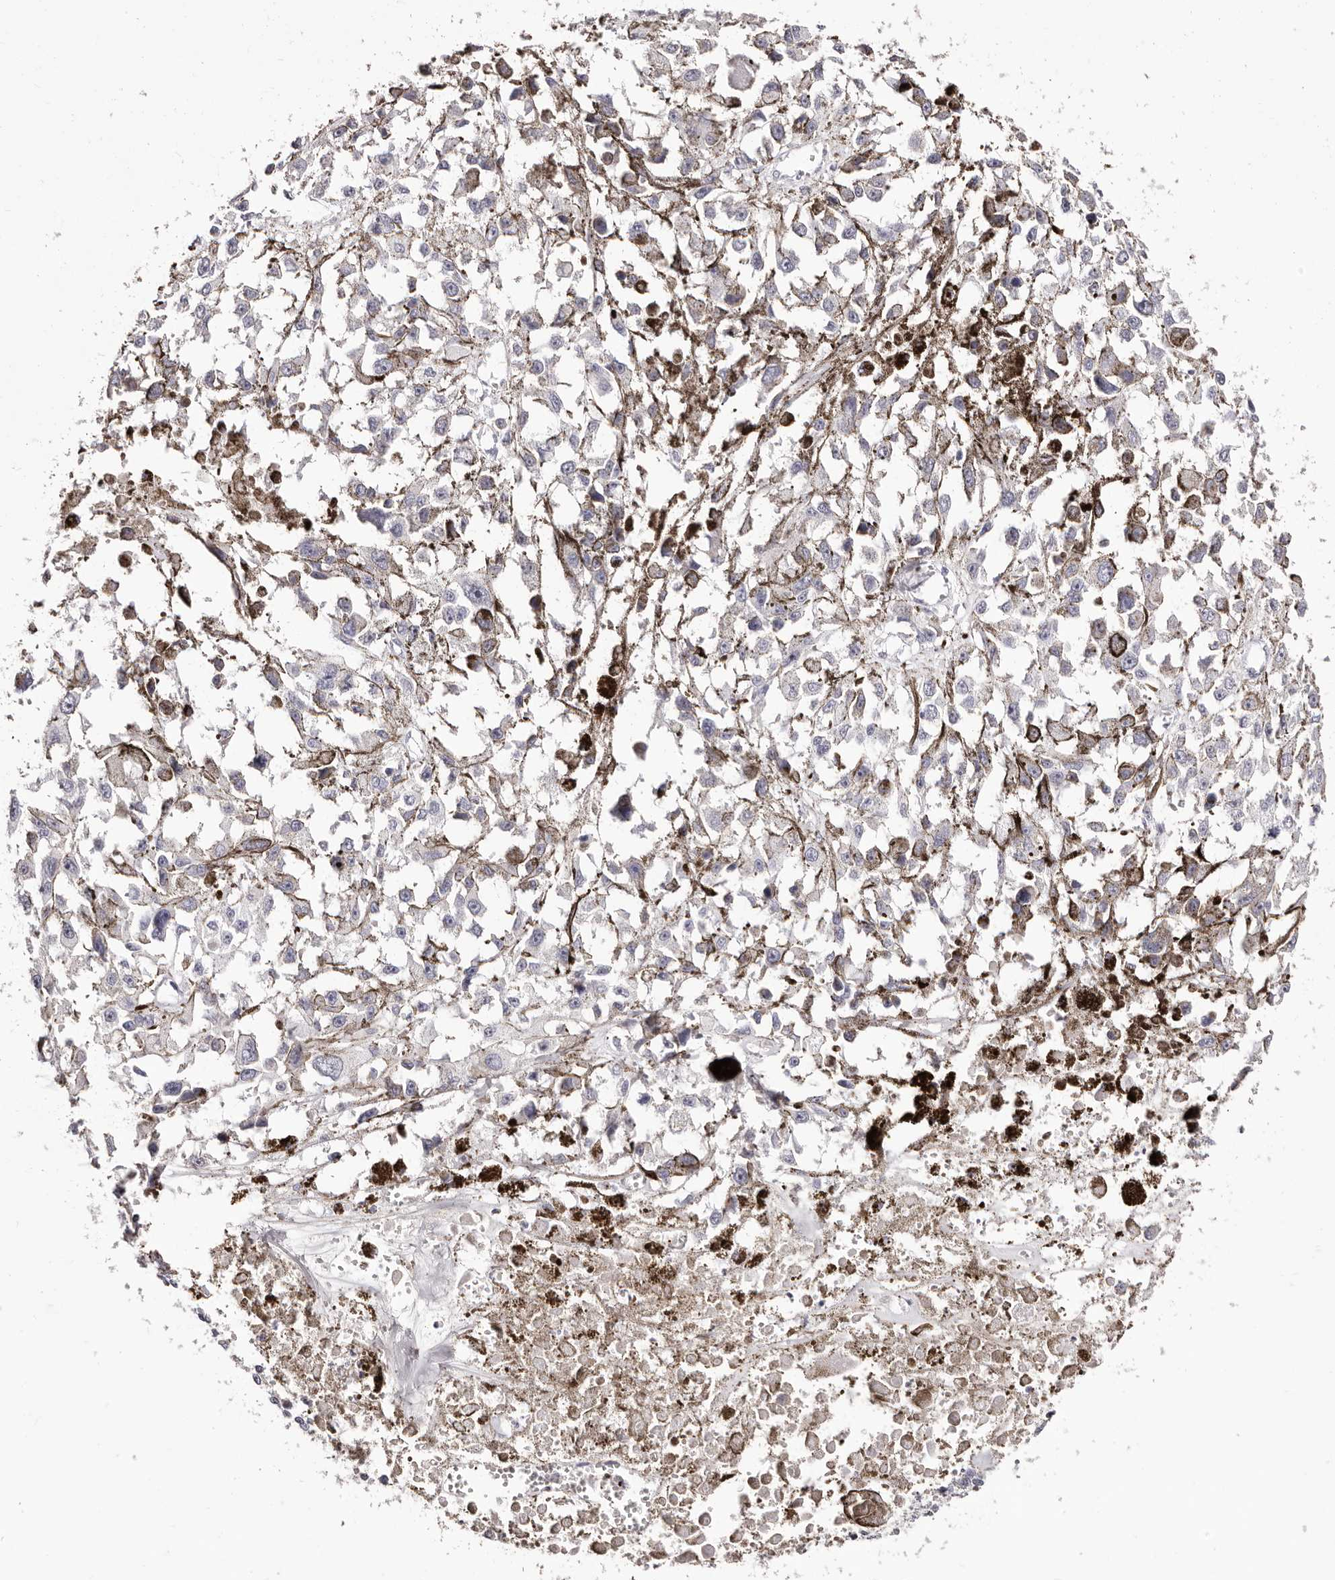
{"staining": {"intensity": "negative", "quantity": "none", "location": "none"}, "tissue": "melanoma", "cell_type": "Tumor cells", "image_type": "cancer", "snomed": [{"axis": "morphology", "description": "Malignant melanoma, Metastatic site"}, {"axis": "topography", "description": "Lymph node"}], "caption": "Tumor cells are negative for brown protein staining in melanoma.", "gene": "PF4", "patient": {"sex": "male", "age": 59}}